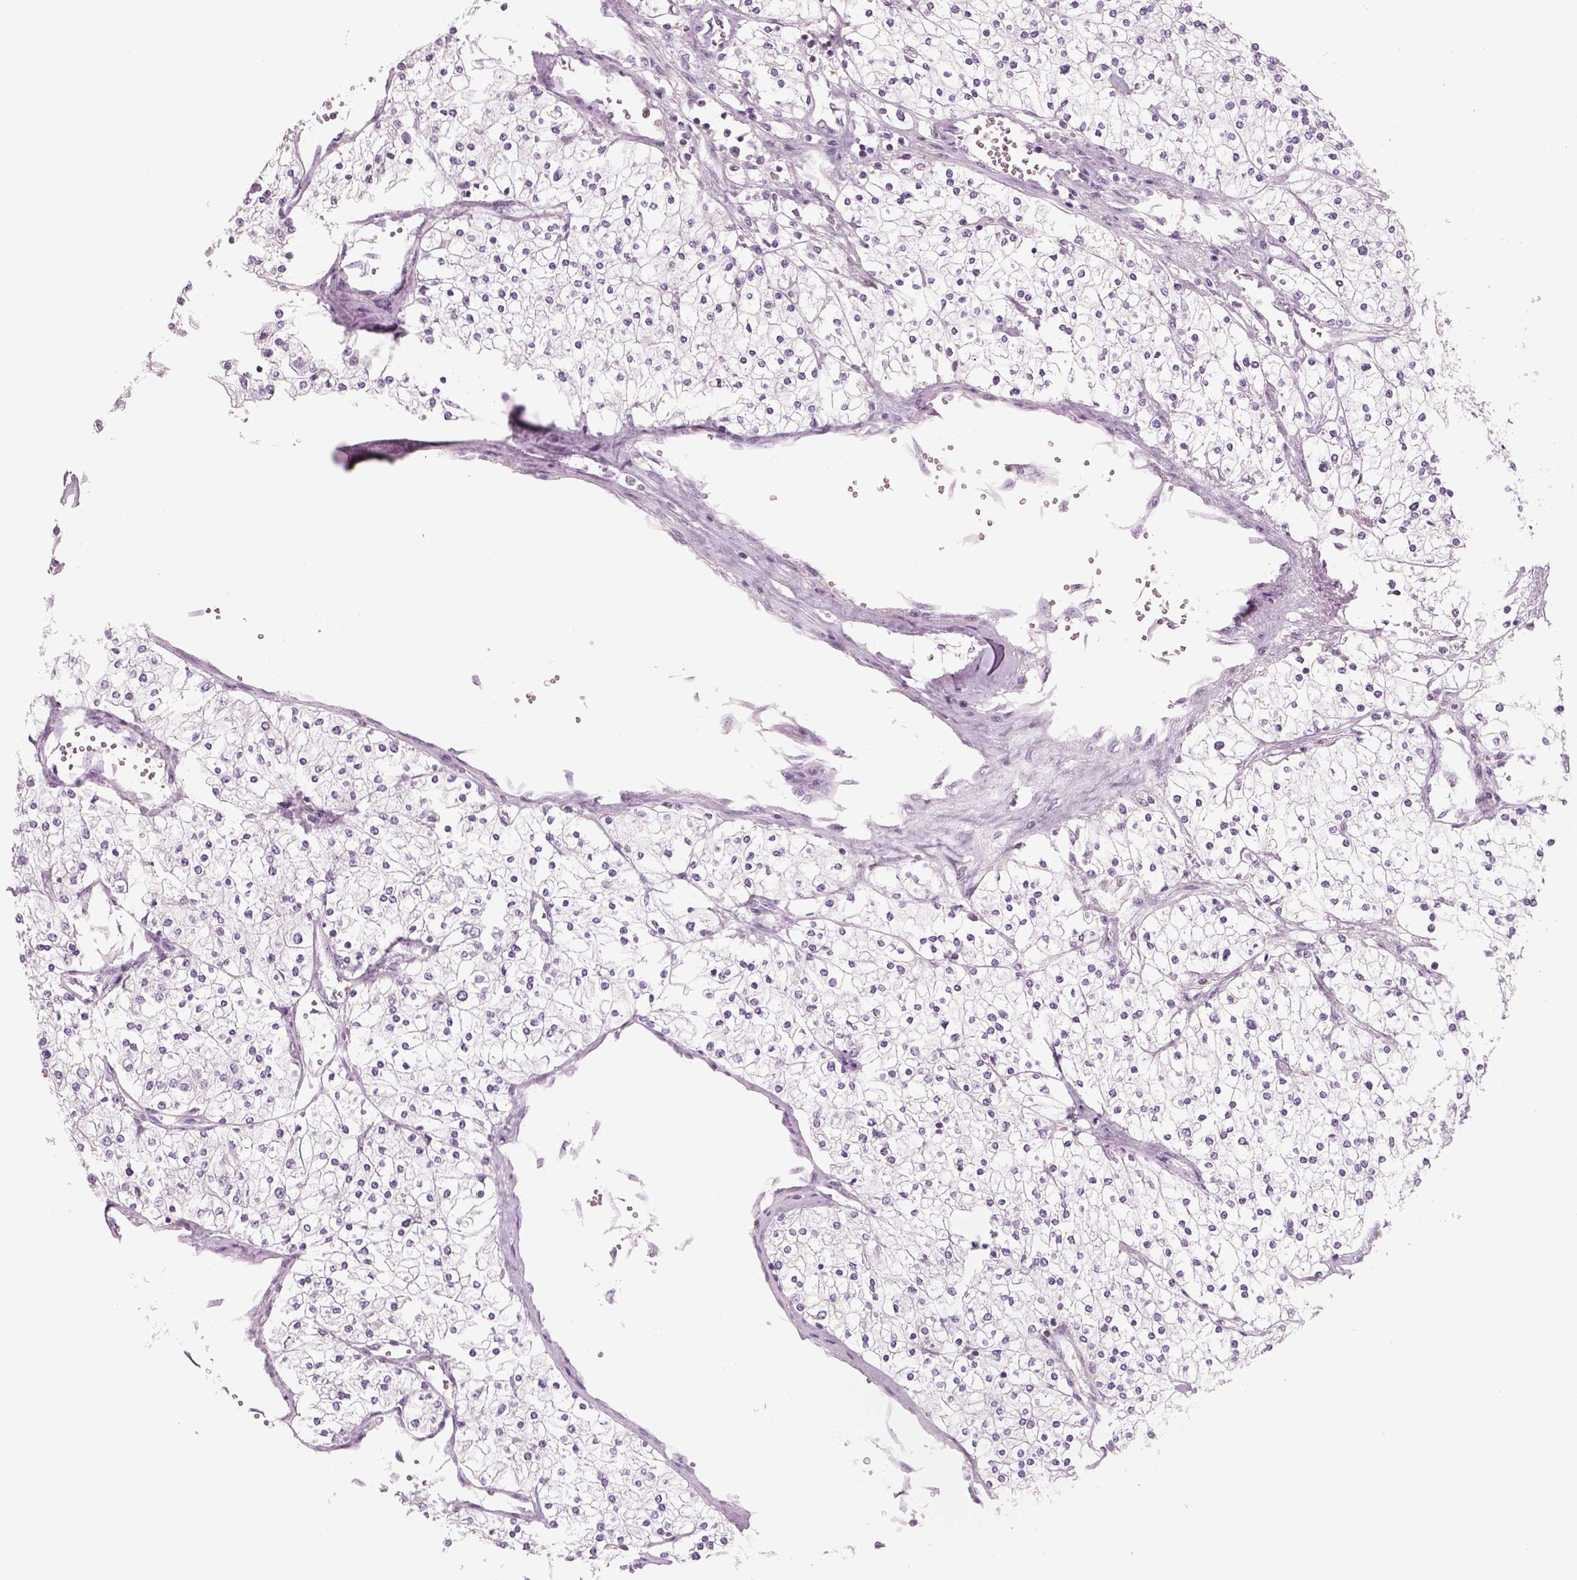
{"staining": {"intensity": "negative", "quantity": "none", "location": "none"}, "tissue": "renal cancer", "cell_type": "Tumor cells", "image_type": "cancer", "snomed": [{"axis": "morphology", "description": "Adenocarcinoma, NOS"}, {"axis": "topography", "description": "Kidney"}], "caption": "The immunohistochemistry histopathology image has no significant positivity in tumor cells of adenocarcinoma (renal) tissue.", "gene": "SLC1A7", "patient": {"sex": "male", "age": 80}}